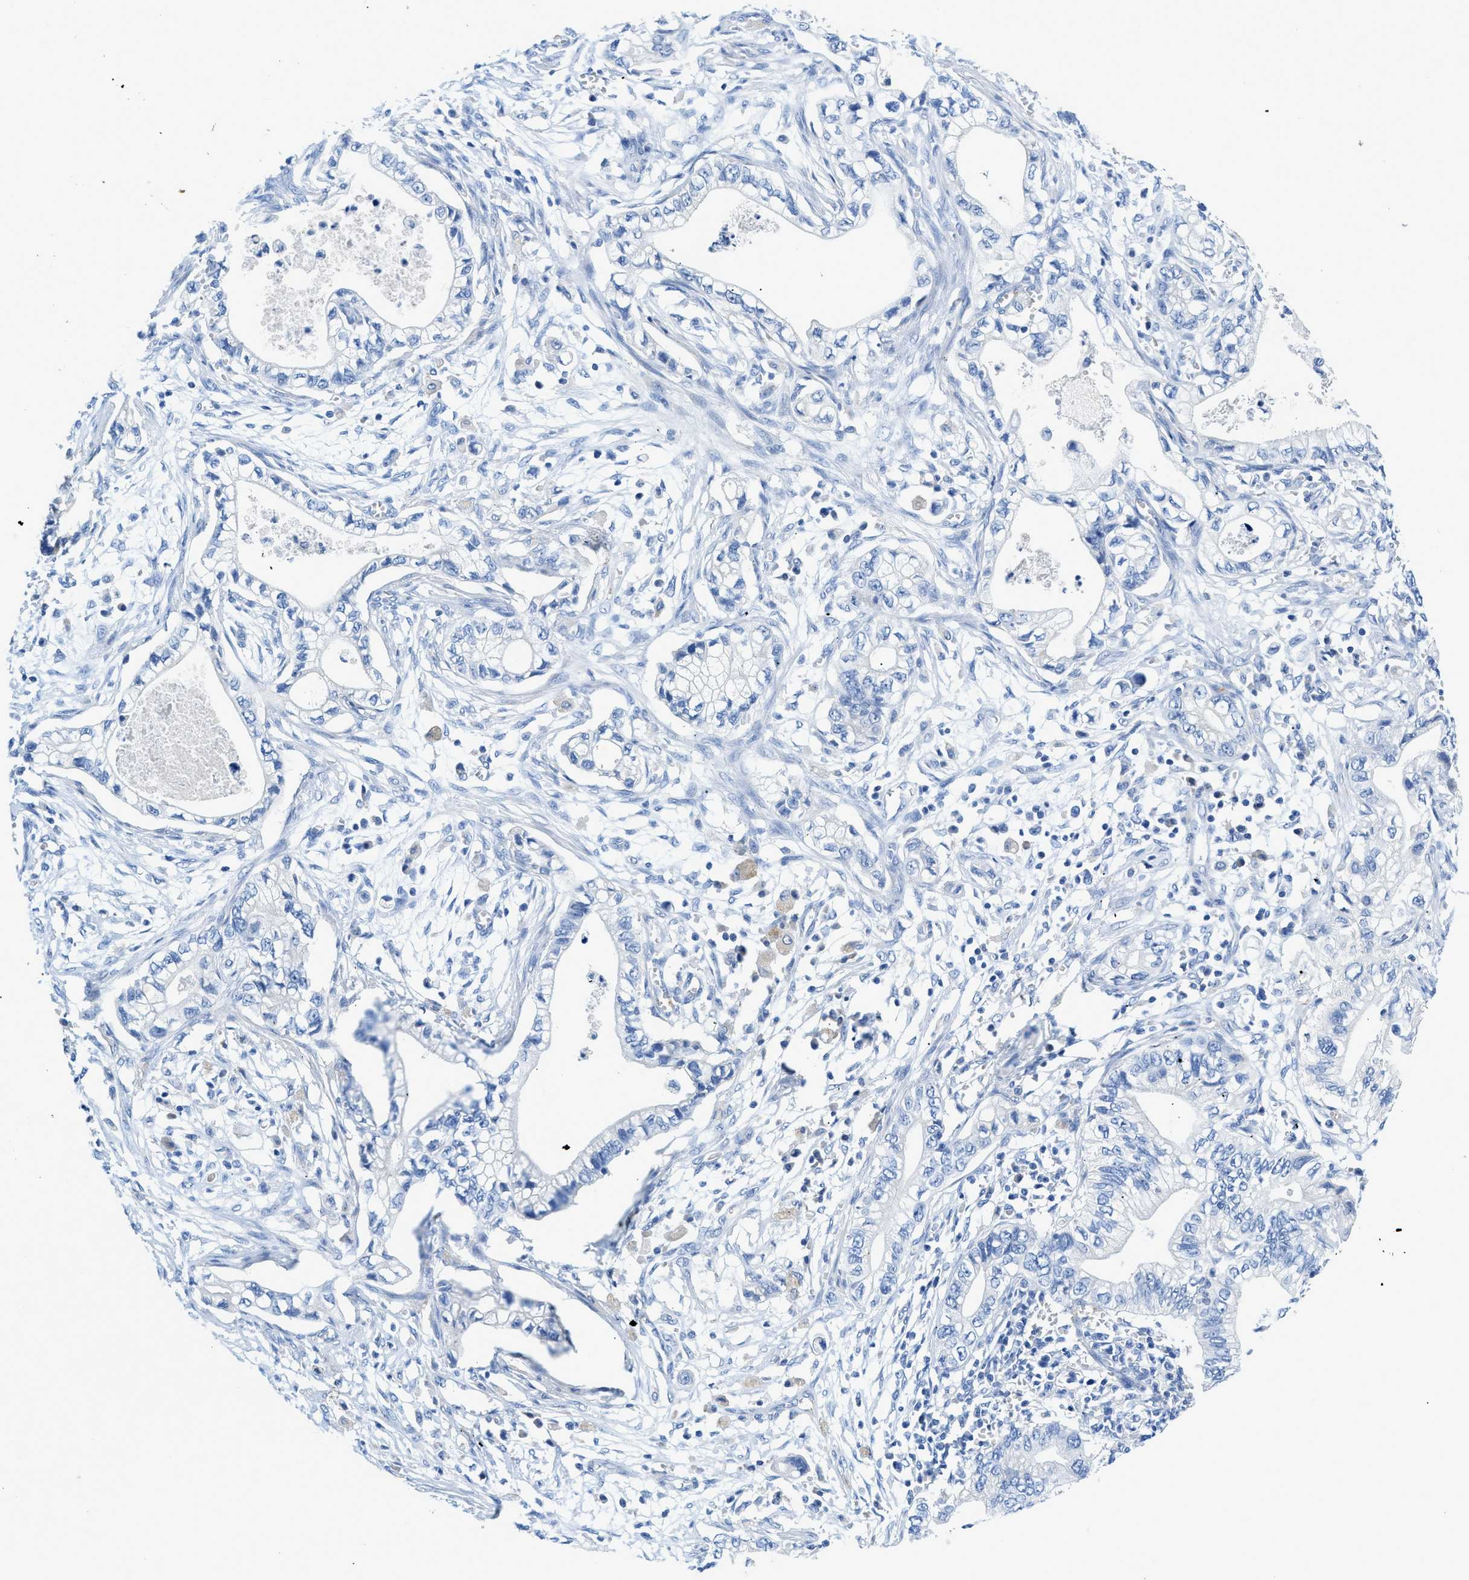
{"staining": {"intensity": "negative", "quantity": "none", "location": "none"}, "tissue": "pancreatic cancer", "cell_type": "Tumor cells", "image_type": "cancer", "snomed": [{"axis": "morphology", "description": "Adenocarcinoma, NOS"}, {"axis": "topography", "description": "Pancreas"}], "caption": "Immunohistochemistry (IHC) photomicrograph of human pancreatic cancer (adenocarcinoma) stained for a protein (brown), which shows no staining in tumor cells.", "gene": "SLC10A6", "patient": {"sex": "male", "age": 56}}